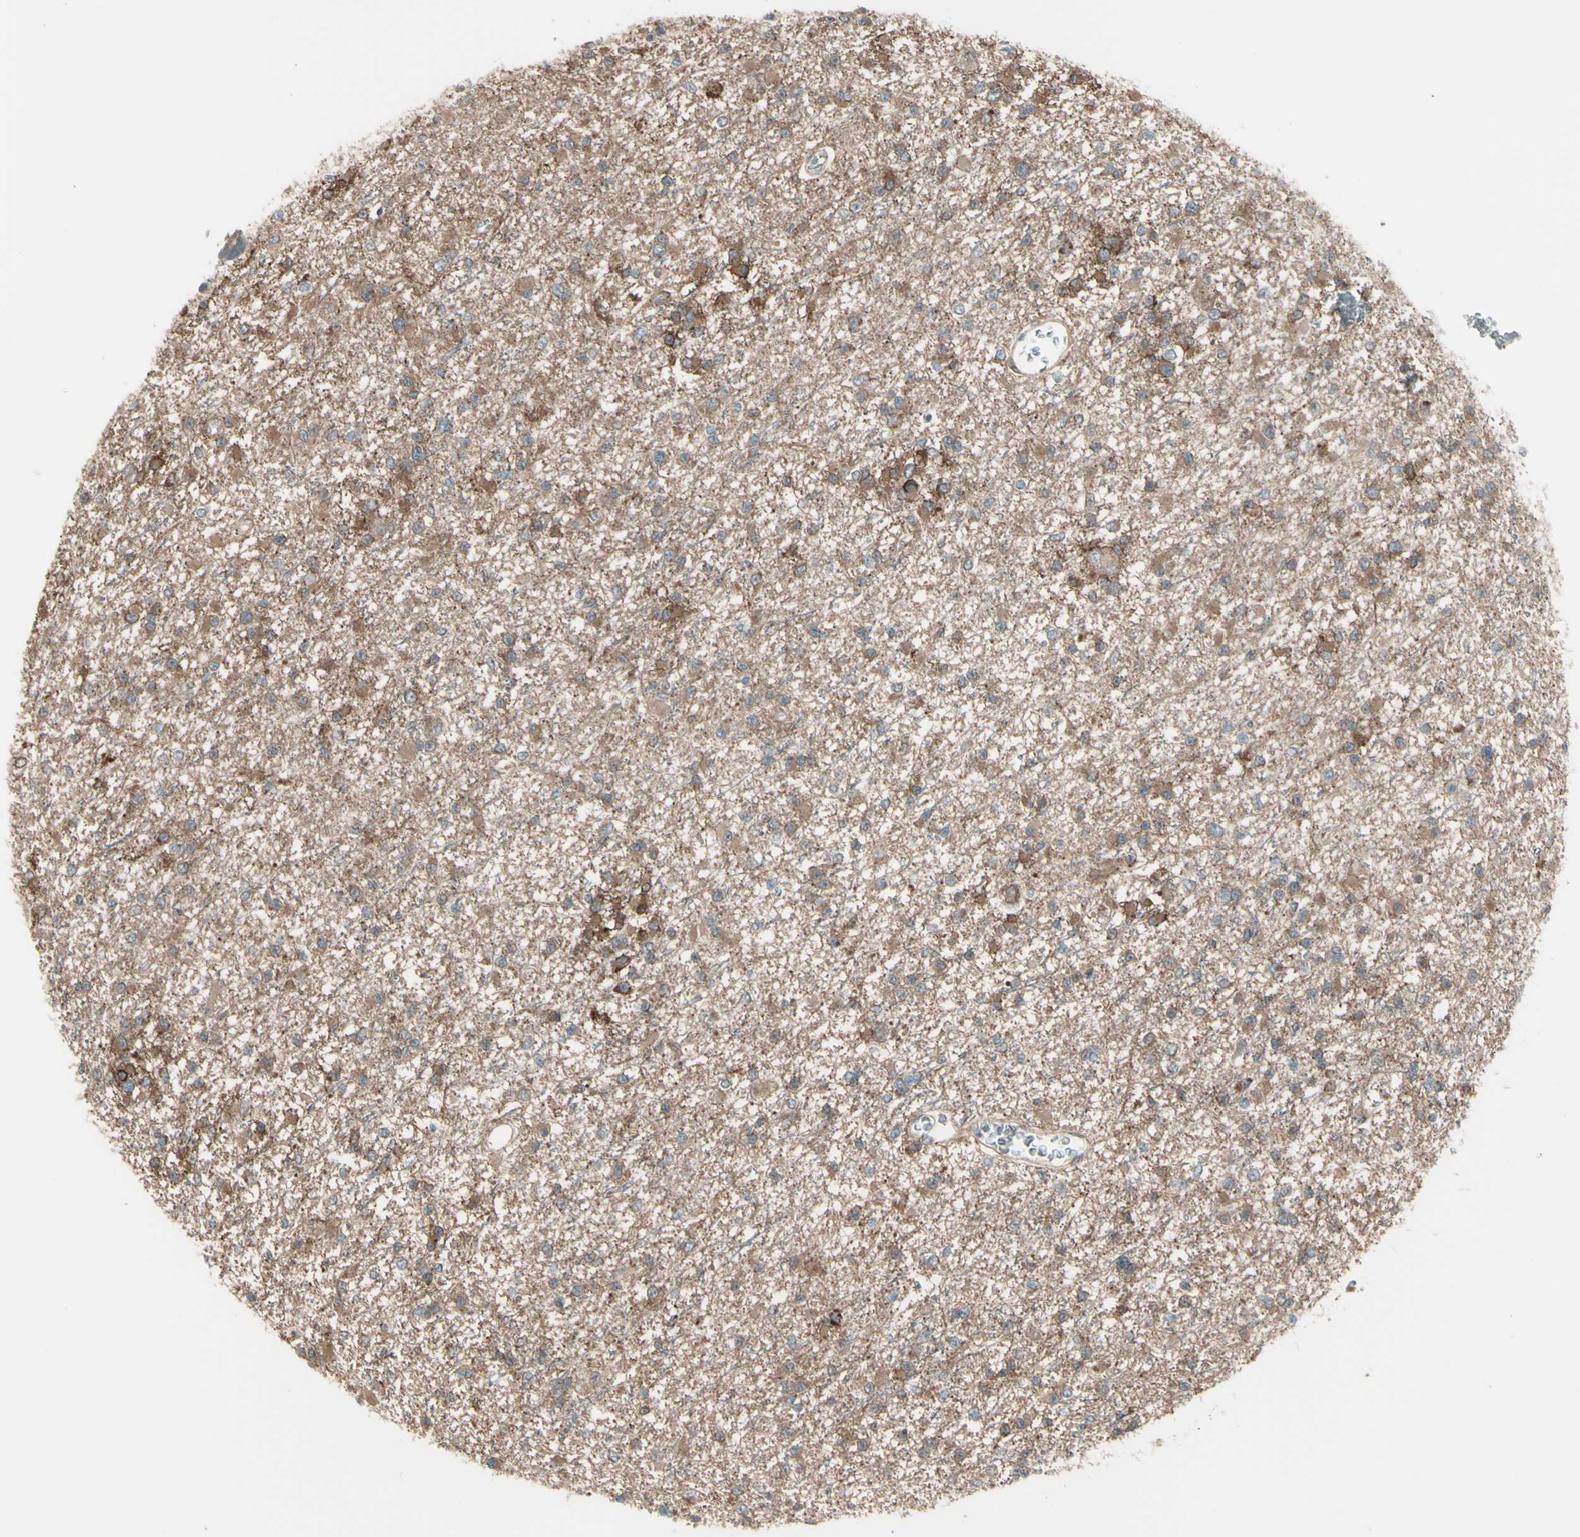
{"staining": {"intensity": "moderate", "quantity": ">75%", "location": "cytoplasmic/membranous"}, "tissue": "glioma", "cell_type": "Tumor cells", "image_type": "cancer", "snomed": [{"axis": "morphology", "description": "Glioma, malignant, Low grade"}, {"axis": "topography", "description": "Brain"}], "caption": "The histopathology image reveals immunohistochemical staining of glioma. There is moderate cytoplasmic/membranous staining is present in approximately >75% of tumor cells. (DAB (3,3'-diaminobenzidine) = brown stain, brightfield microscopy at high magnification).", "gene": "NAXD", "patient": {"sex": "female", "age": 22}}